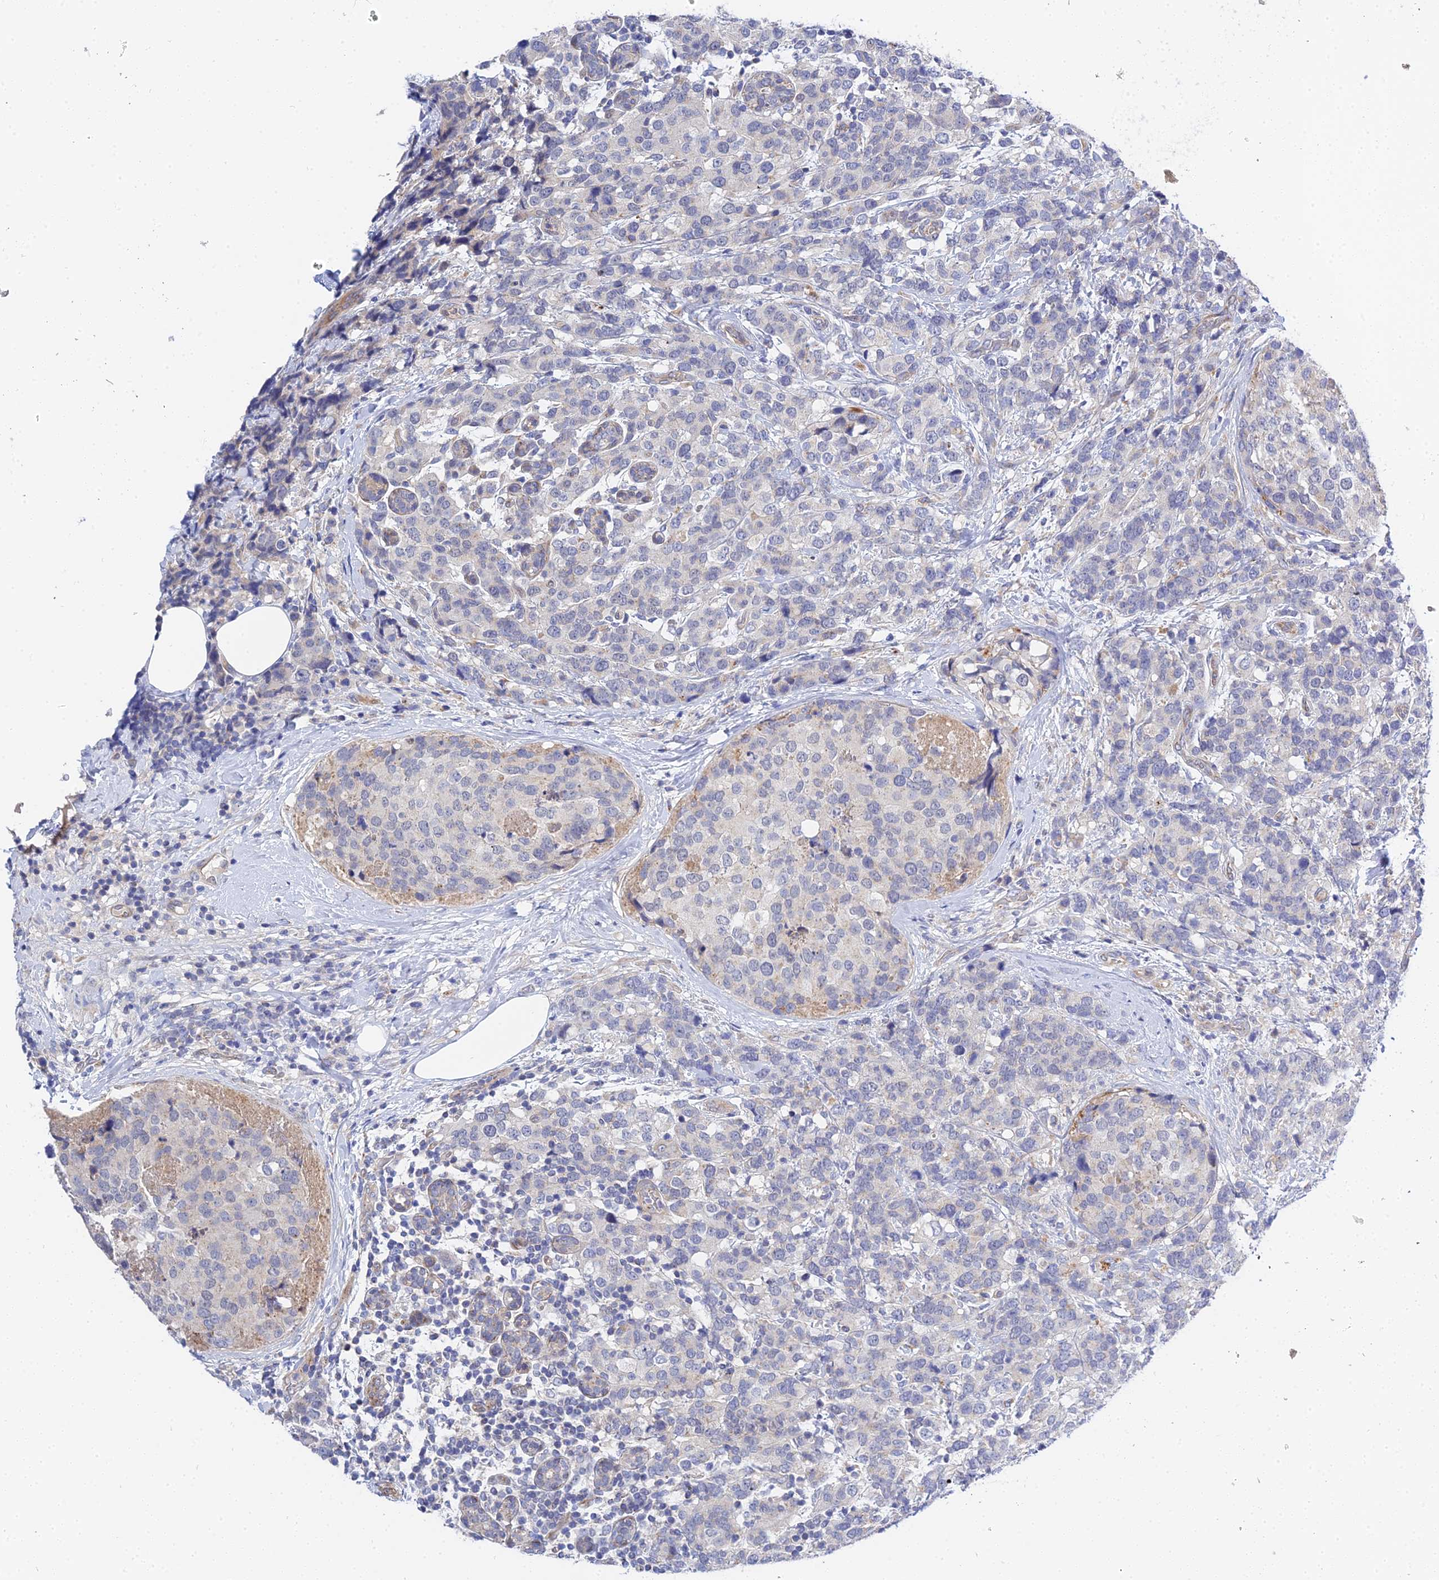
{"staining": {"intensity": "negative", "quantity": "none", "location": "none"}, "tissue": "breast cancer", "cell_type": "Tumor cells", "image_type": "cancer", "snomed": [{"axis": "morphology", "description": "Lobular carcinoma"}, {"axis": "topography", "description": "Breast"}], "caption": "Immunohistochemistry (IHC) histopathology image of neoplastic tissue: human lobular carcinoma (breast) stained with DAB reveals no significant protein staining in tumor cells. The staining is performed using DAB brown chromogen with nuclei counter-stained in using hematoxylin.", "gene": "APOBEC3H", "patient": {"sex": "female", "age": 59}}